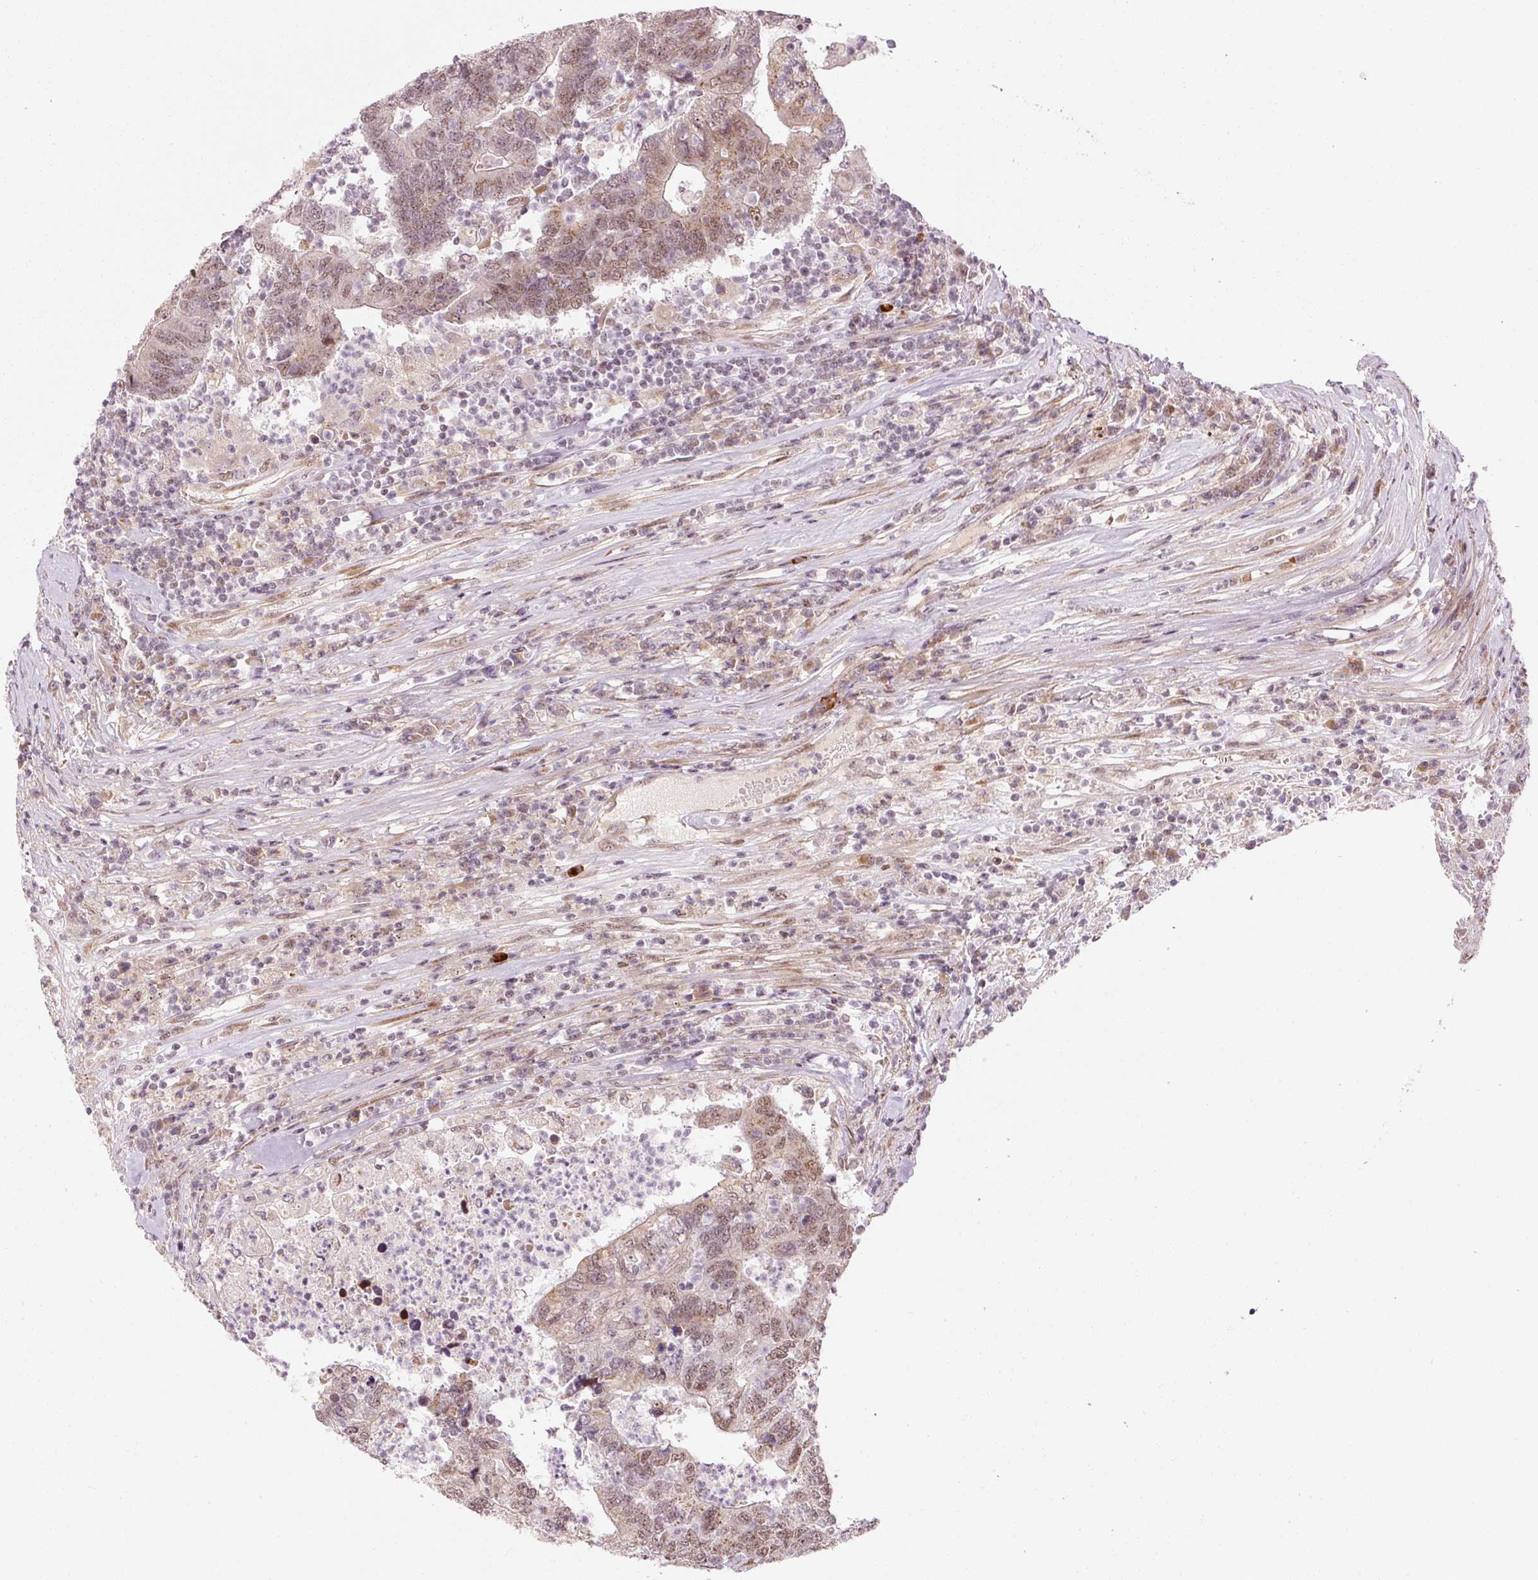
{"staining": {"intensity": "moderate", "quantity": "25%-75%", "location": "nuclear"}, "tissue": "colorectal cancer", "cell_type": "Tumor cells", "image_type": "cancer", "snomed": [{"axis": "morphology", "description": "Adenocarcinoma, NOS"}, {"axis": "topography", "description": "Colon"}], "caption": "A medium amount of moderate nuclear positivity is present in about 25%-75% of tumor cells in colorectal cancer (adenocarcinoma) tissue.", "gene": "ANKRD20A1", "patient": {"sex": "female", "age": 48}}